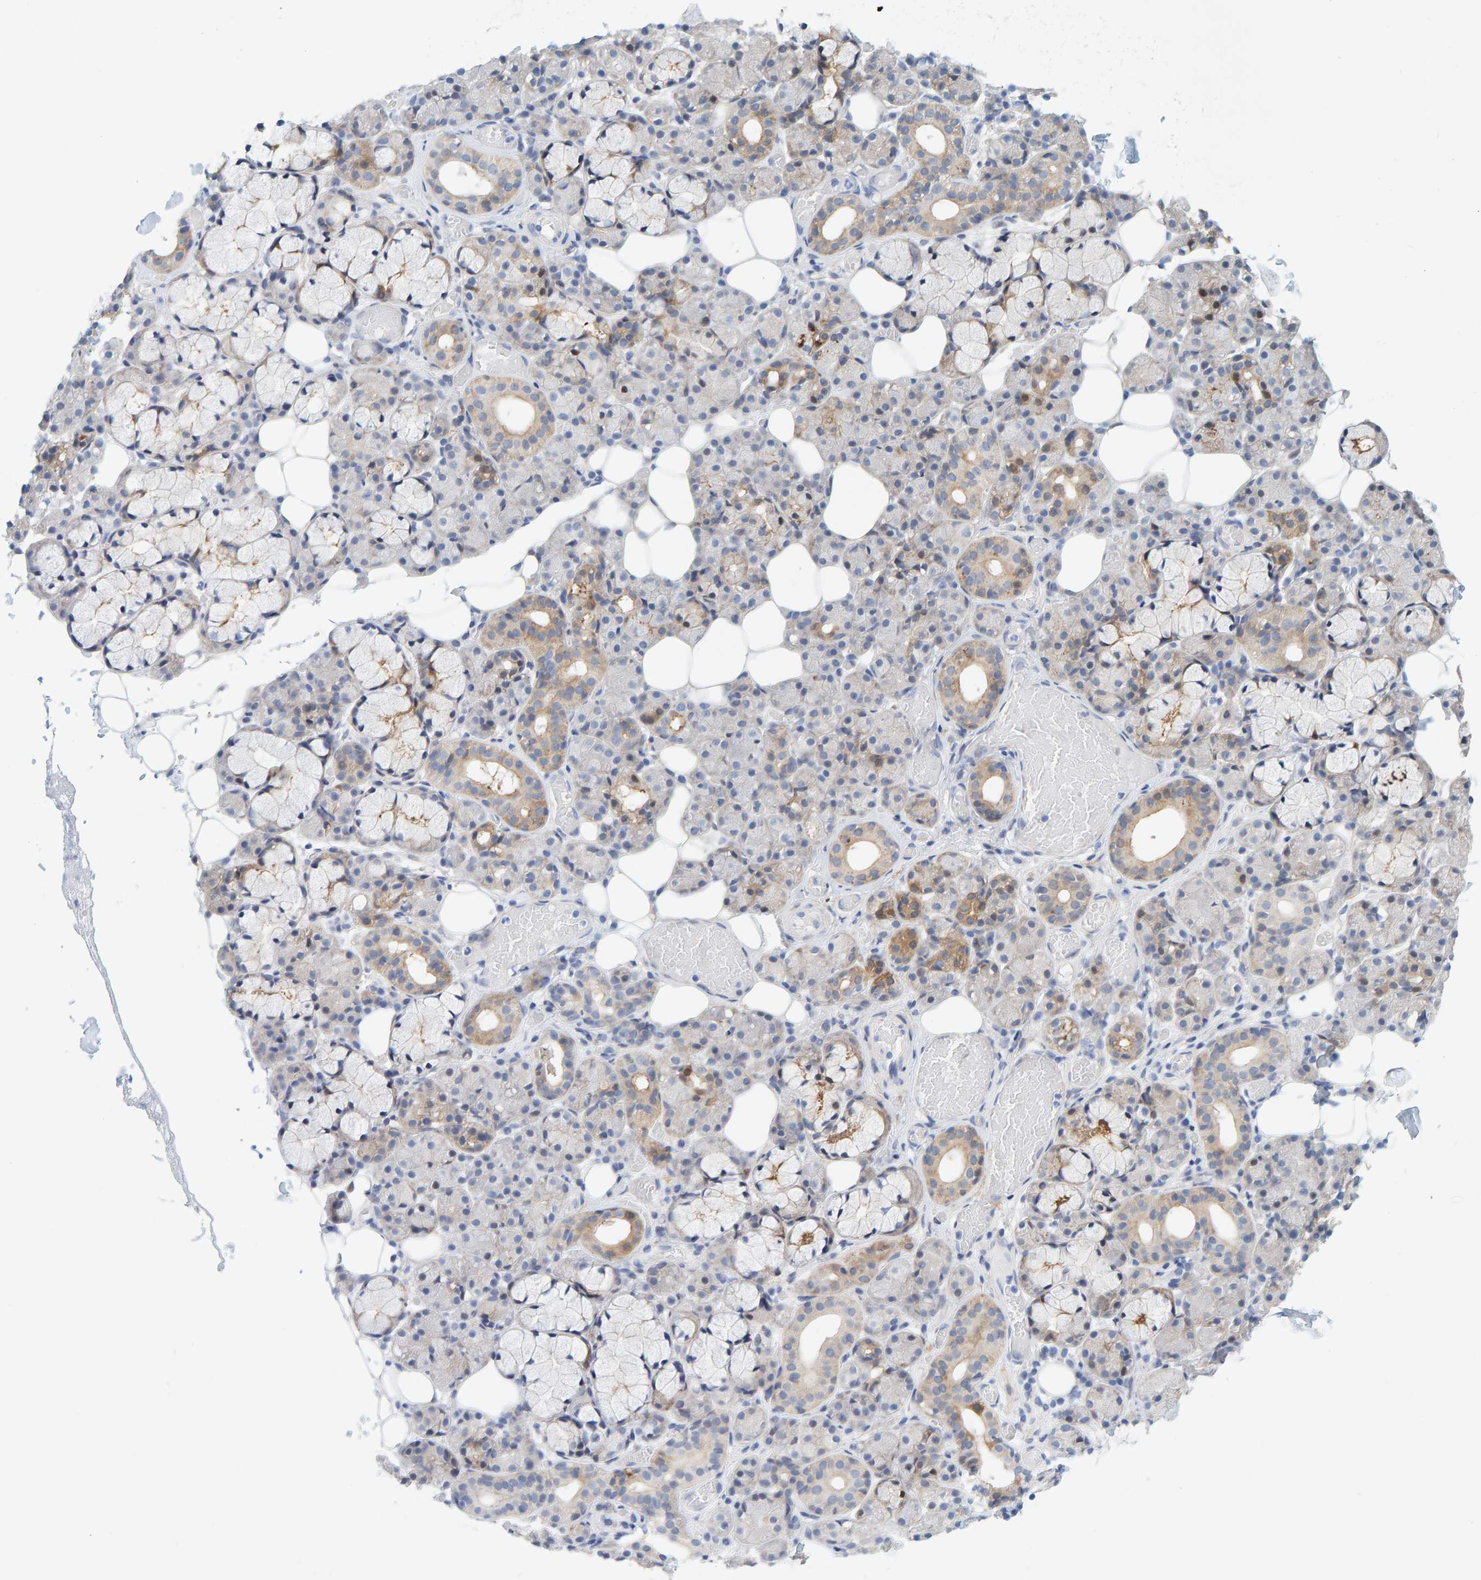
{"staining": {"intensity": "weak", "quantity": "25%-75%", "location": "cytoplasmic/membranous"}, "tissue": "salivary gland", "cell_type": "Glandular cells", "image_type": "normal", "snomed": [{"axis": "morphology", "description": "Normal tissue, NOS"}, {"axis": "topography", "description": "Salivary gland"}], "caption": "IHC histopathology image of benign salivary gland: human salivary gland stained using IHC demonstrates low levels of weak protein expression localized specifically in the cytoplasmic/membranous of glandular cells, appearing as a cytoplasmic/membranous brown color.", "gene": "KLHL11", "patient": {"sex": "male", "age": 63}}